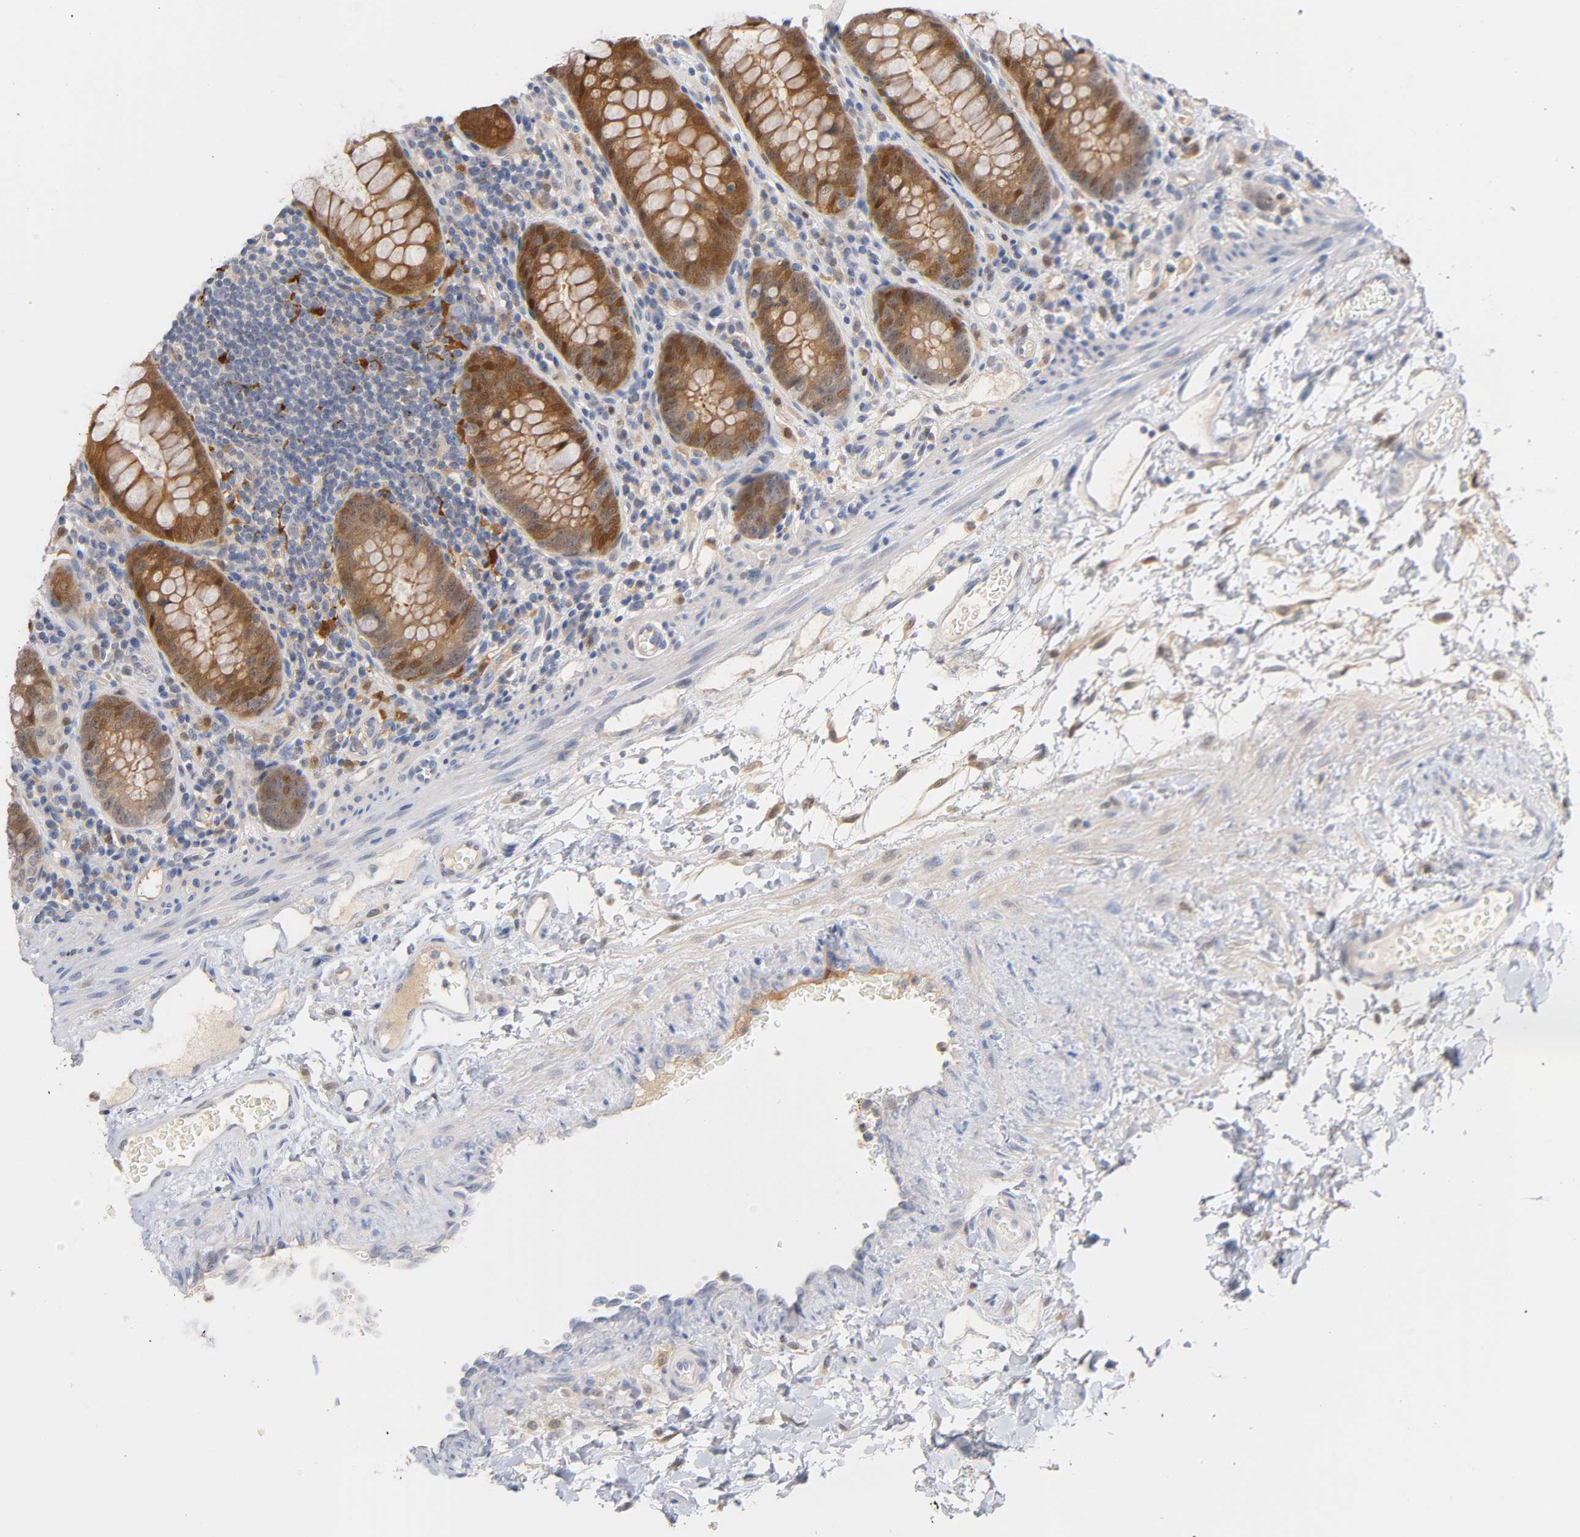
{"staining": {"intensity": "negative", "quantity": "none", "location": "none"}, "tissue": "colon", "cell_type": "Endothelial cells", "image_type": "normal", "snomed": [{"axis": "morphology", "description": "Normal tissue, NOS"}, {"axis": "topography", "description": "Colon"}], "caption": "IHC image of benign human colon stained for a protein (brown), which reveals no expression in endothelial cells. (DAB IHC with hematoxylin counter stain).", "gene": "IL18", "patient": {"sex": "female", "age": 46}}